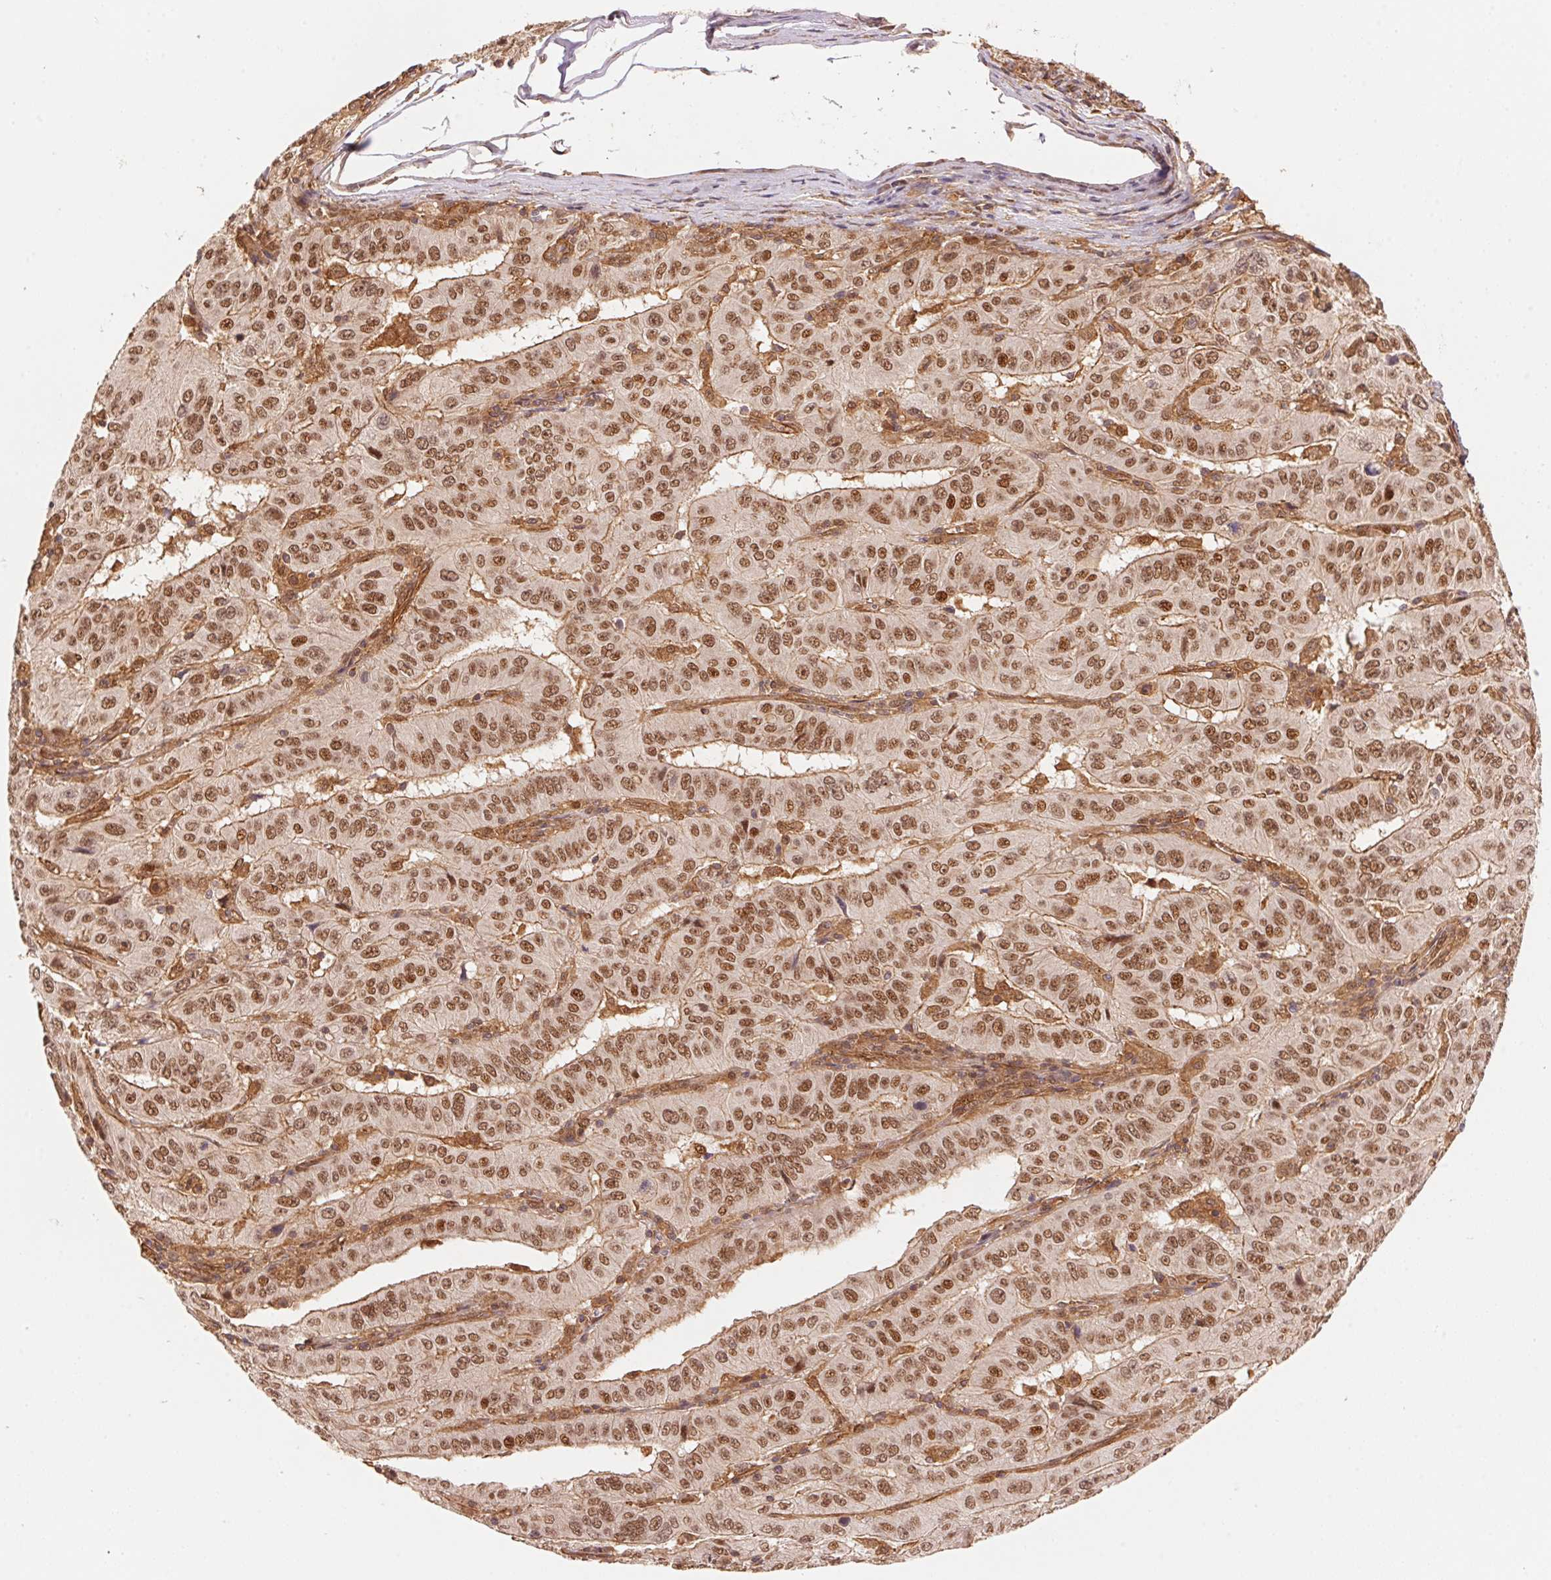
{"staining": {"intensity": "moderate", "quantity": ">75%", "location": "cytoplasmic/membranous,nuclear"}, "tissue": "pancreatic cancer", "cell_type": "Tumor cells", "image_type": "cancer", "snomed": [{"axis": "morphology", "description": "Adenocarcinoma, NOS"}, {"axis": "topography", "description": "Pancreas"}], "caption": "High-magnification brightfield microscopy of pancreatic adenocarcinoma stained with DAB (brown) and counterstained with hematoxylin (blue). tumor cells exhibit moderate cytoplasmic/membranous and nuclear positivity is seen in approximately>75% of cells. The staining is performed using DAB brown chromogen to label protein expression. The nuclei are counter-stained blue using hematoxylin.", "gene": "TNIP2", "patient": {"sex": "male", "age": 63}}